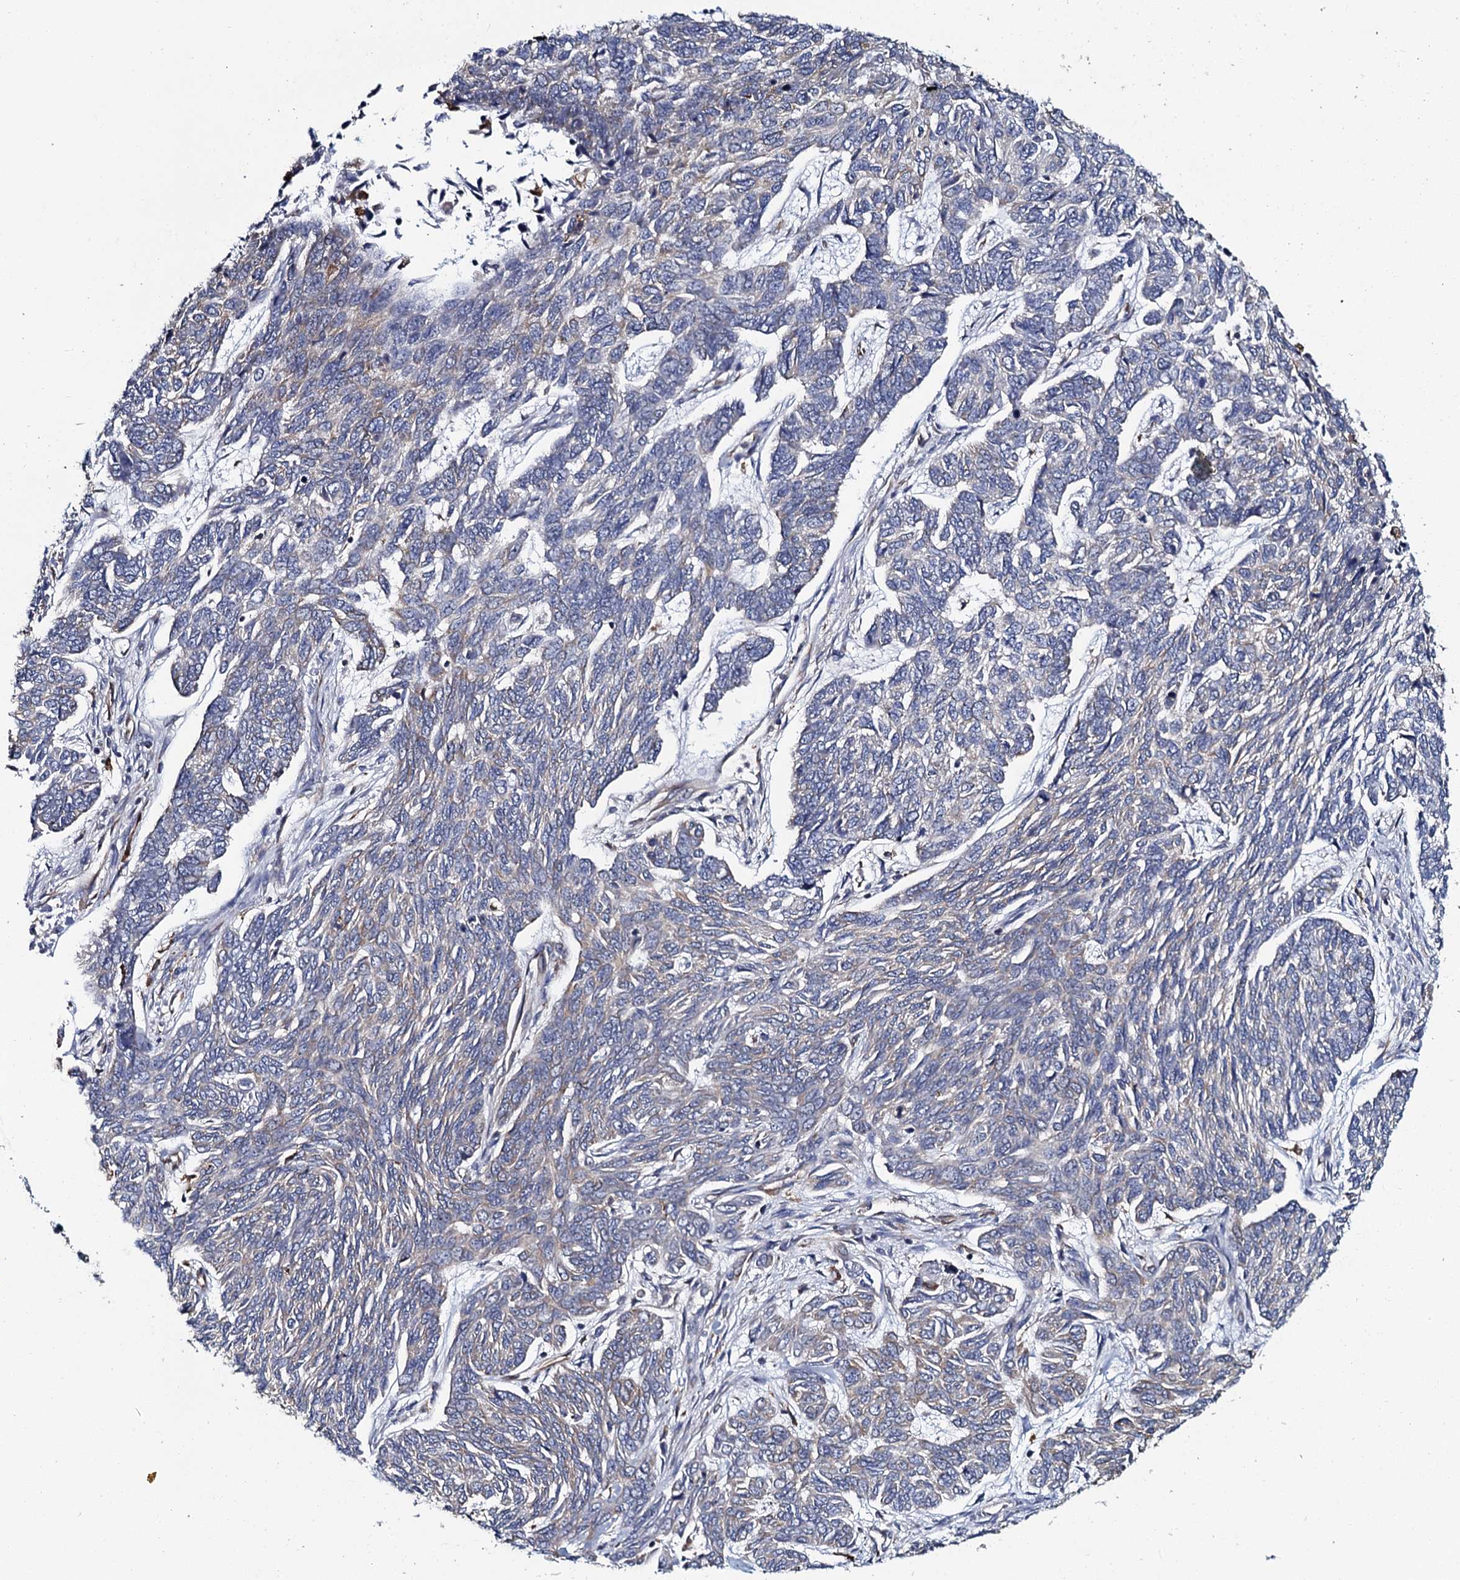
{"staining": {"intensity": "negative", "quantity": "none", "location": "none"}, "tissue": "skin cancer", "cell_type": "Tumor cells", "image_type": "cancer", "snomed": [{"axis": "morphology", "description": "Basal cell carcinoma"}, {"axis": "topography", "description": "Skin"}], "caption": "High power microscopy photomicrograph of an immunohistochemistry (IHC) histopathology image of skin basal cell carcinoma, revealing no significant expression in tumor cells.", "gene": "TMEM151A", "patient": {"sex": "female", "age": 65}}